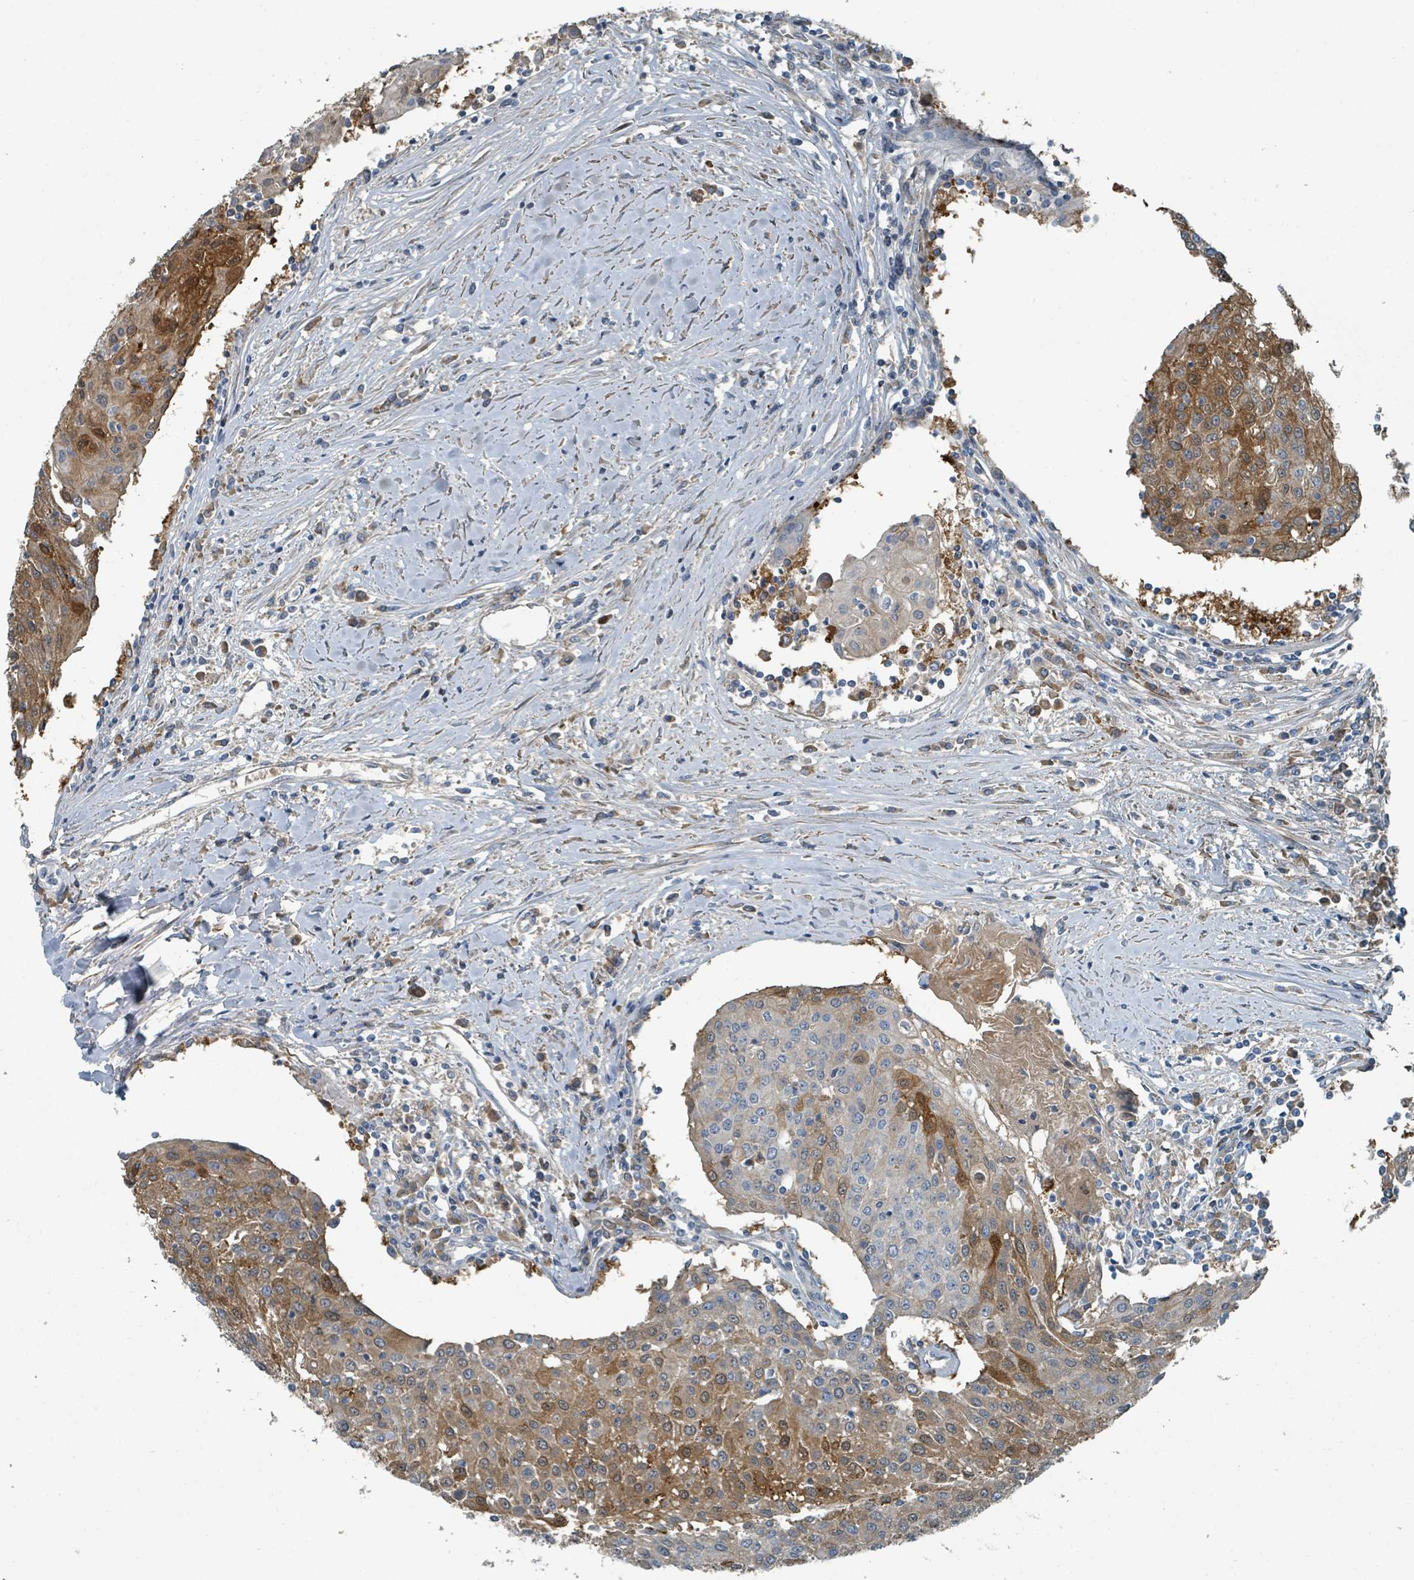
{"staining": {"intensity": "moderate", "quantity": "25%-75%", "location": "cytoplasmic/membranous,nuclear"}, "tissue": "urothelial cancer", "cell_type": "Tumor cells", "image_type": "cancer", "snomed": [{"axis": "morphology", "description": "Urothelial carcinoma, High grade"}, {"axis": "topography", "description": "Urinary bladder"}], "caption": "Protein staining displays moderate cytoplasmic/membranous and nuclear expression in approximately 25%-75% of tumor cells in high-grade urothelial carcinoma.", "gene": "SLC44A5", "patient": {"sex": "female", "age": 85}}